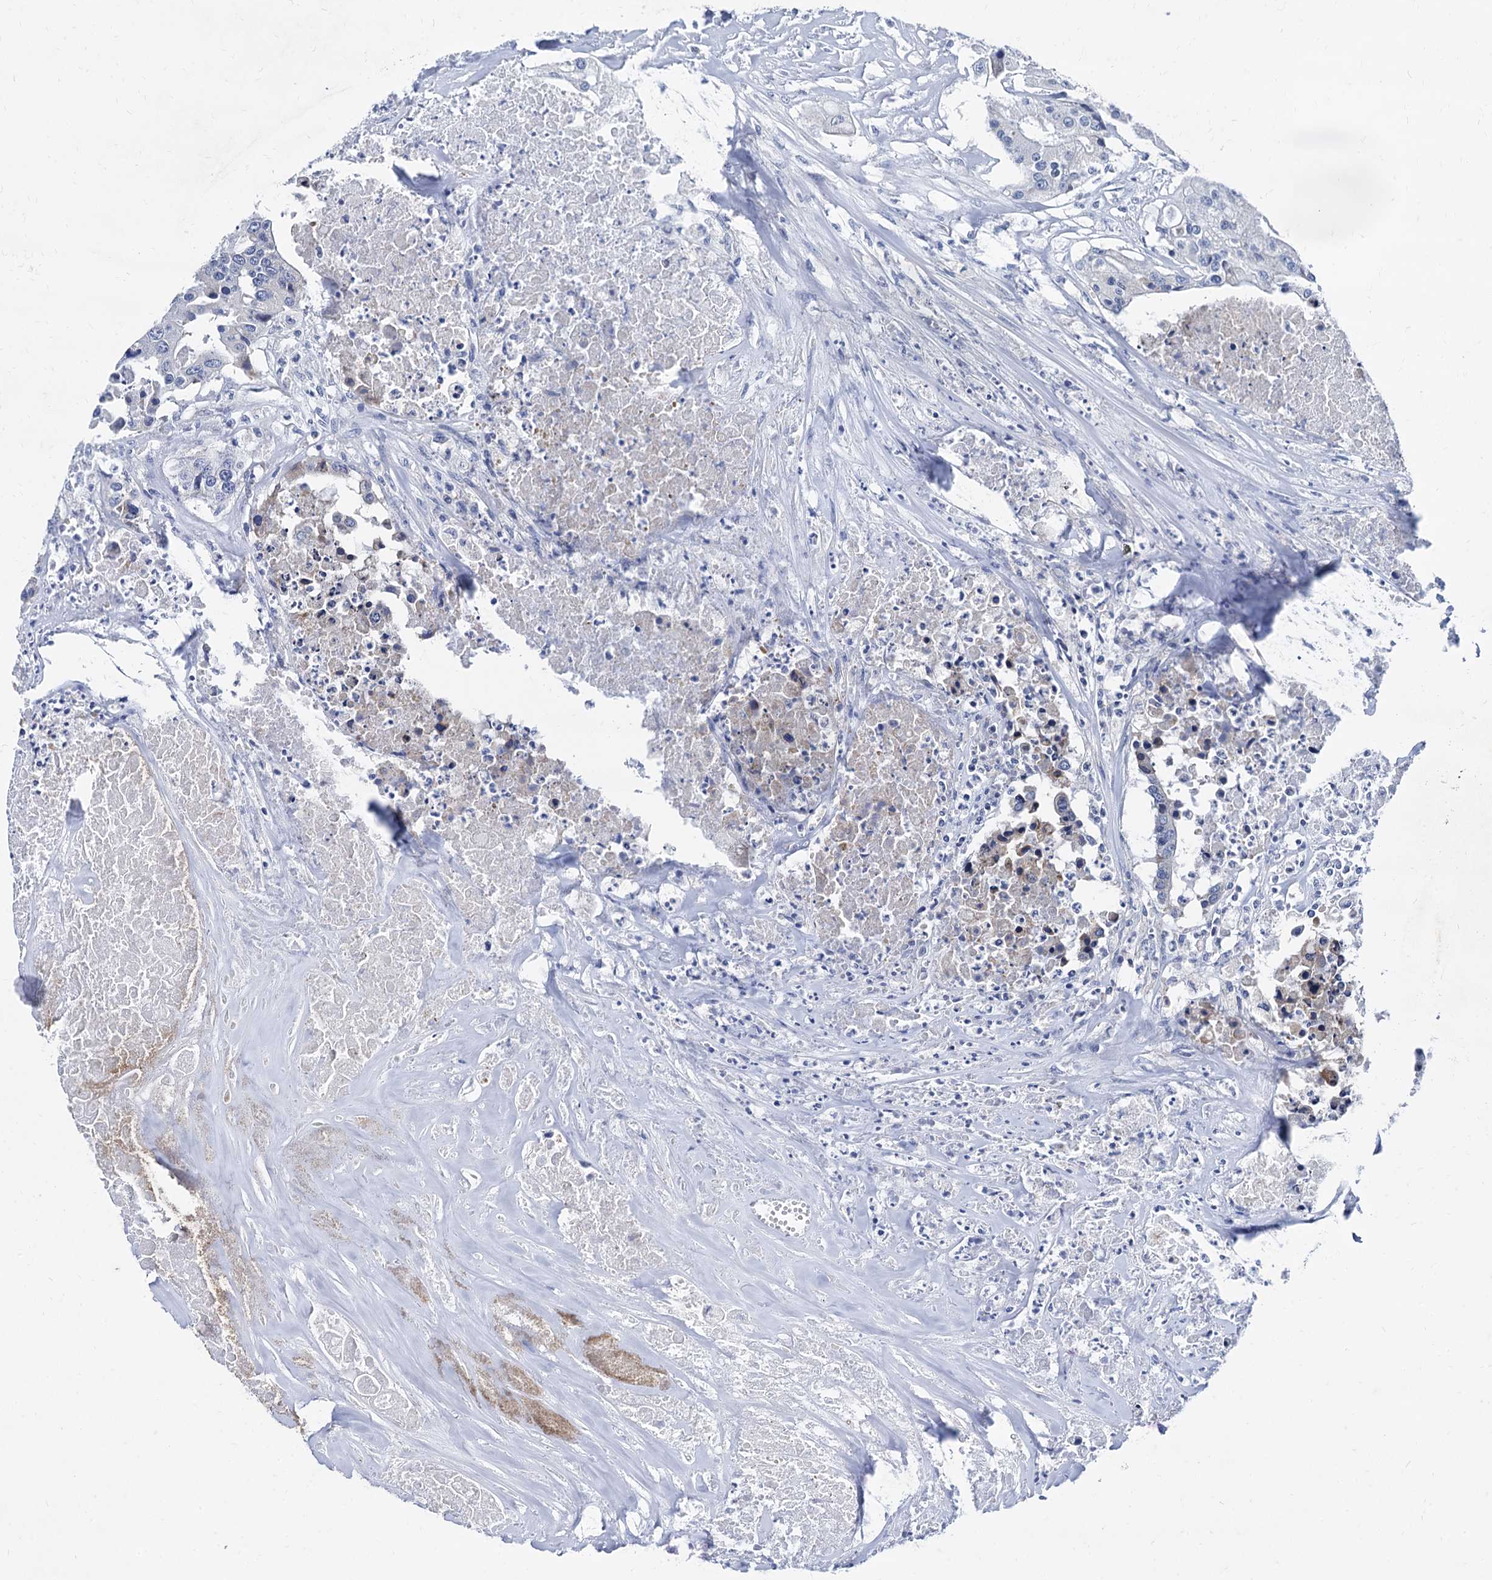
{"staining": {"intensity": "negative", "quantity": "none", "location": "none"}, "tissue": "colorectal cancer", "cell_type": "Tumor cells", "image_type": "cancer", "snomed": [{"axis": "morphology", "description": "Adenocarcinoma, NOS"}, {"axis": "topography", "description": "Colon"}], "caption": "Immunohistochemistry (IHC) histopathology image of neoplastic tissue: colorectal cancer (adenocarcinoma) stained with DAB (3,3'-diaminobenzidine) reveals no significant protein staining in tumor cells. (Brightfield microscopy of DAB (3,3'-diaminobenzidine) IHC at high magnification).", "gene": "FOXR2", "patient": {"sex": "male", "age": 77}}